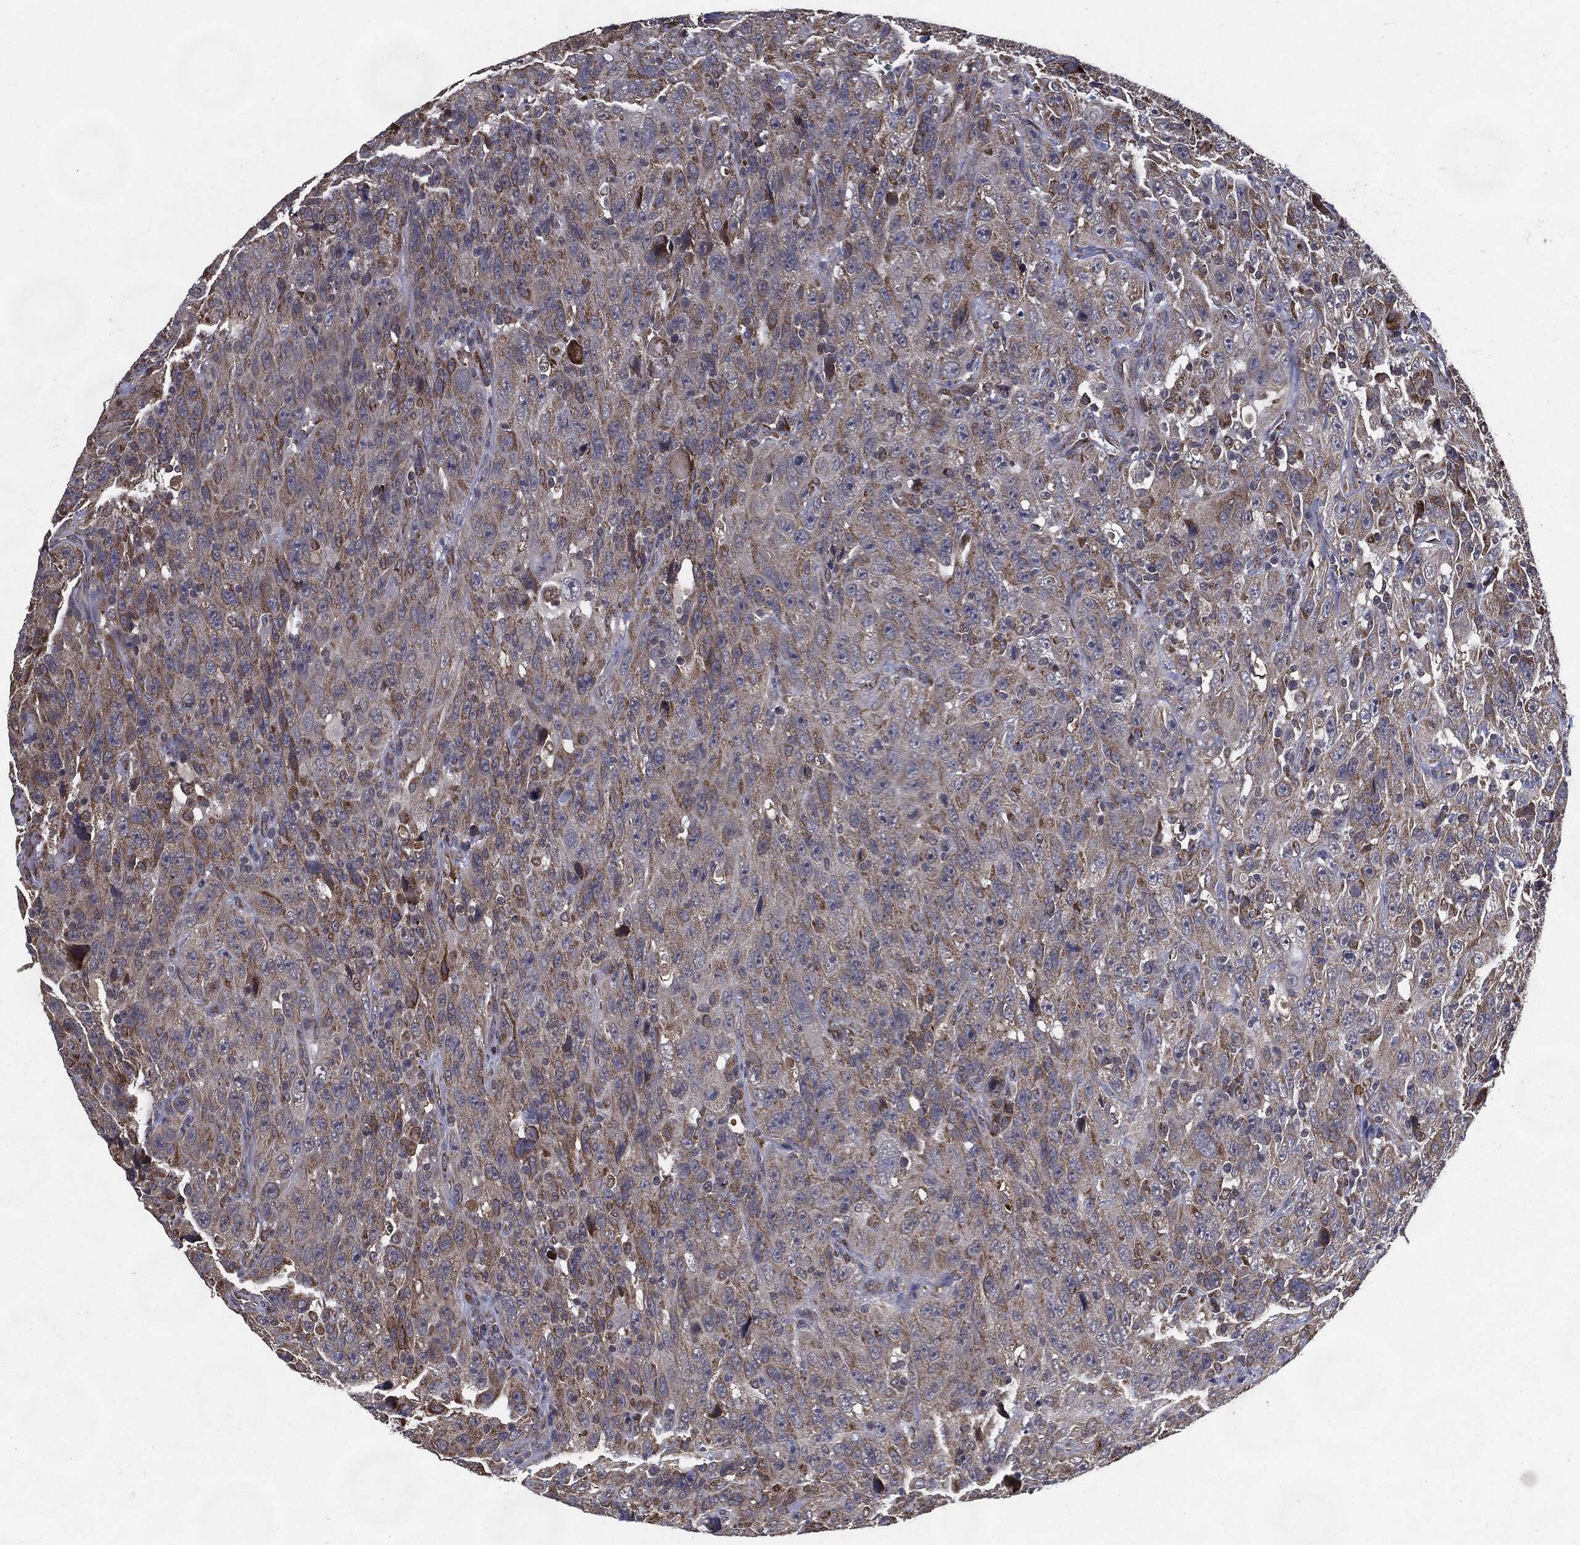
{"staining": {"intensity": "moderate", "quantity": "<25%", "location": "cytoplasmic/membranous"}, "tissue": "urothelial cancer", "cell_type": "Tumor cells", "image_type": "cancer", "snomed": [{"axis": "morphology", "description": "Urothelial carcinoma, NOS"}, {"axis": "morphology", "description": "Urothelial carcinoma, High grade"}, {"axis": "topography", "description": "Urinary bladder"}], "caption": "An image of human transitional cell carcinoma stained for a protein shows moderate cytoplasmic/membranous brown staining in tumor cells.", "gene": "HDAC5", "patient": {"sex": "female", "age": 73}}